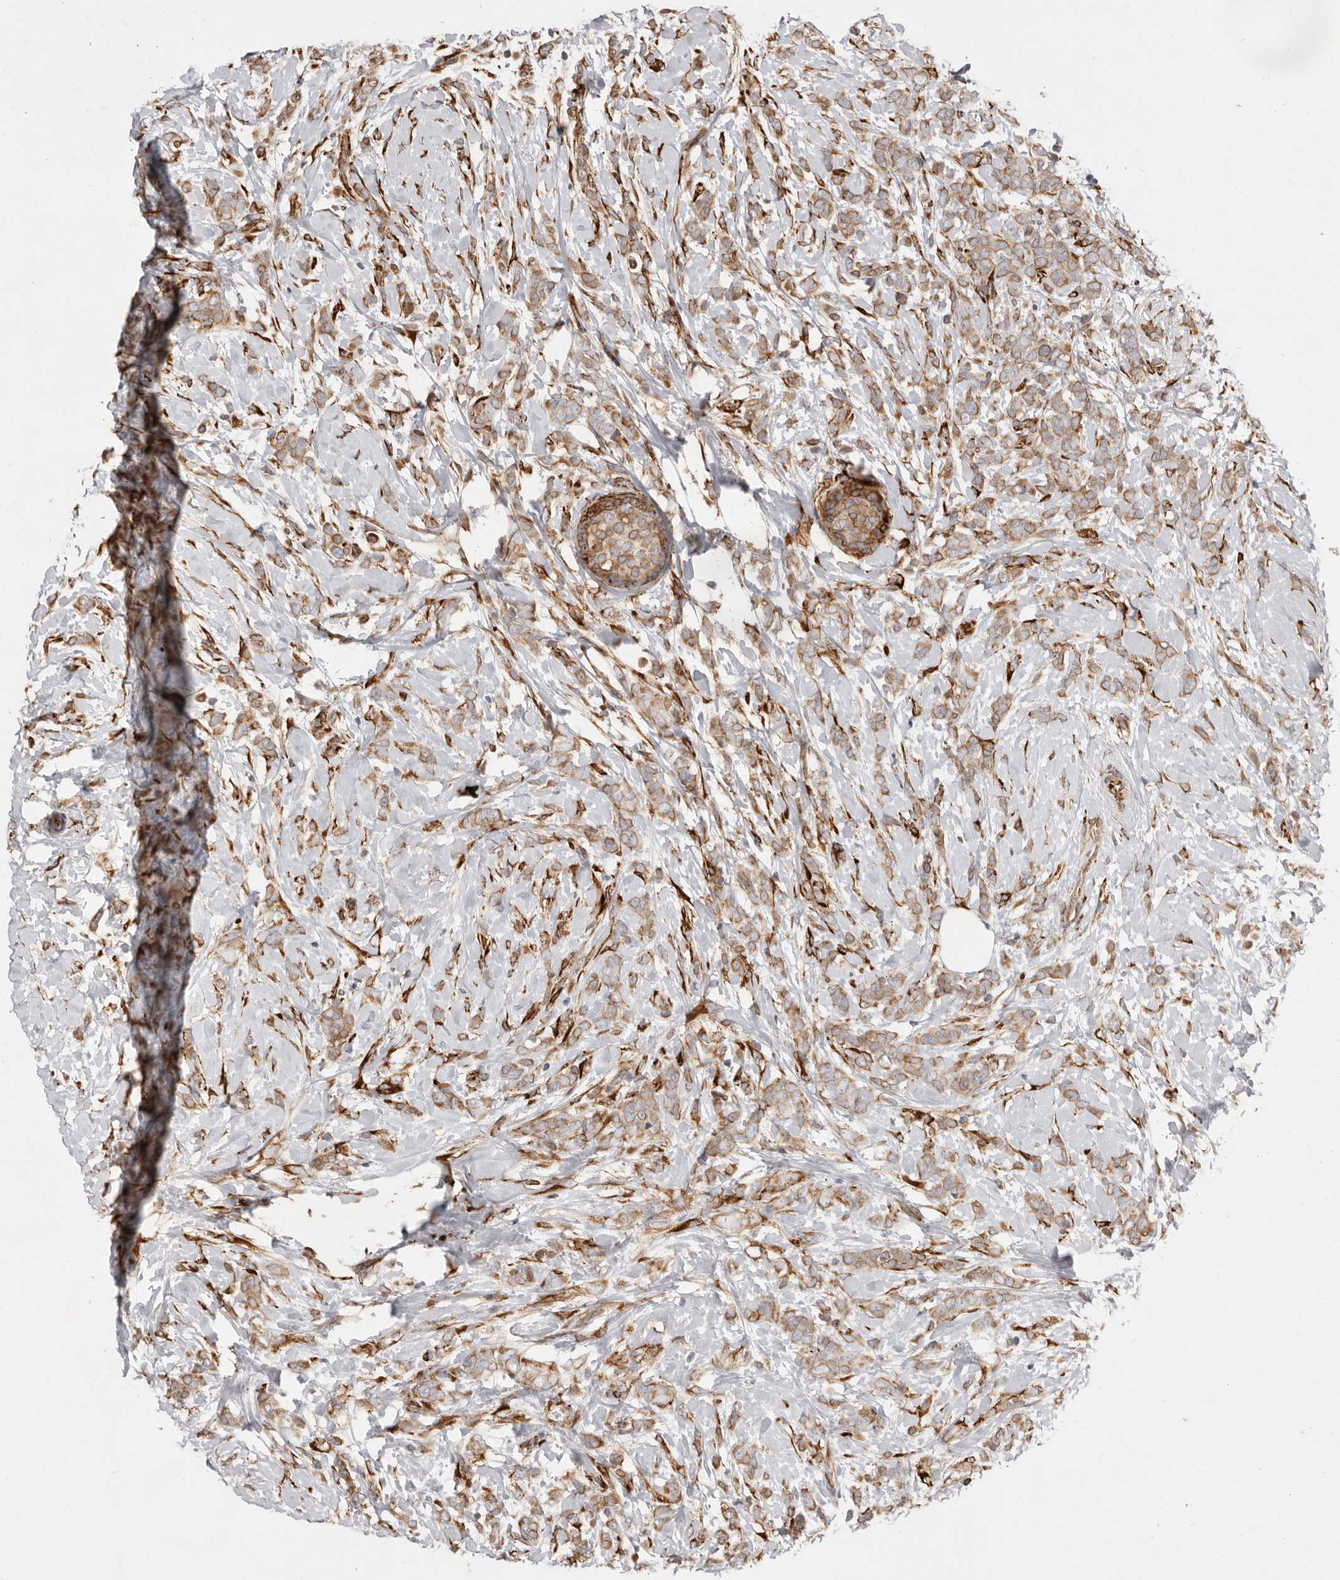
{"staining": {"intensity": "moderate", "quantity": ">75%", "location": "cytoplasmic/membranous"}, "tissue": "breast cancer", "cell_type": "Tumor cells", "image_type": "cancer", "snomed": [{"axis": "morphology", "description": "Lobular carcinoma, in situ"}, {"axis": "morphology", "description": "Lobular carcinoma"}, {"axis": "topography", "description": "Breast"}], "caption": "Immunohistochemistry (IHC) image of neoplastic tissue: human breast cancer (lobular carcinoma) stained using IHC demonstrates medium levels of moderate protein expression localized specifically in the cytoplasmic/membranous of tumor cells, appearing as a cytoplasmic/membranous brown color.", "gene": "WDTC1", "patient": {"sex": "female", "age": 41}}